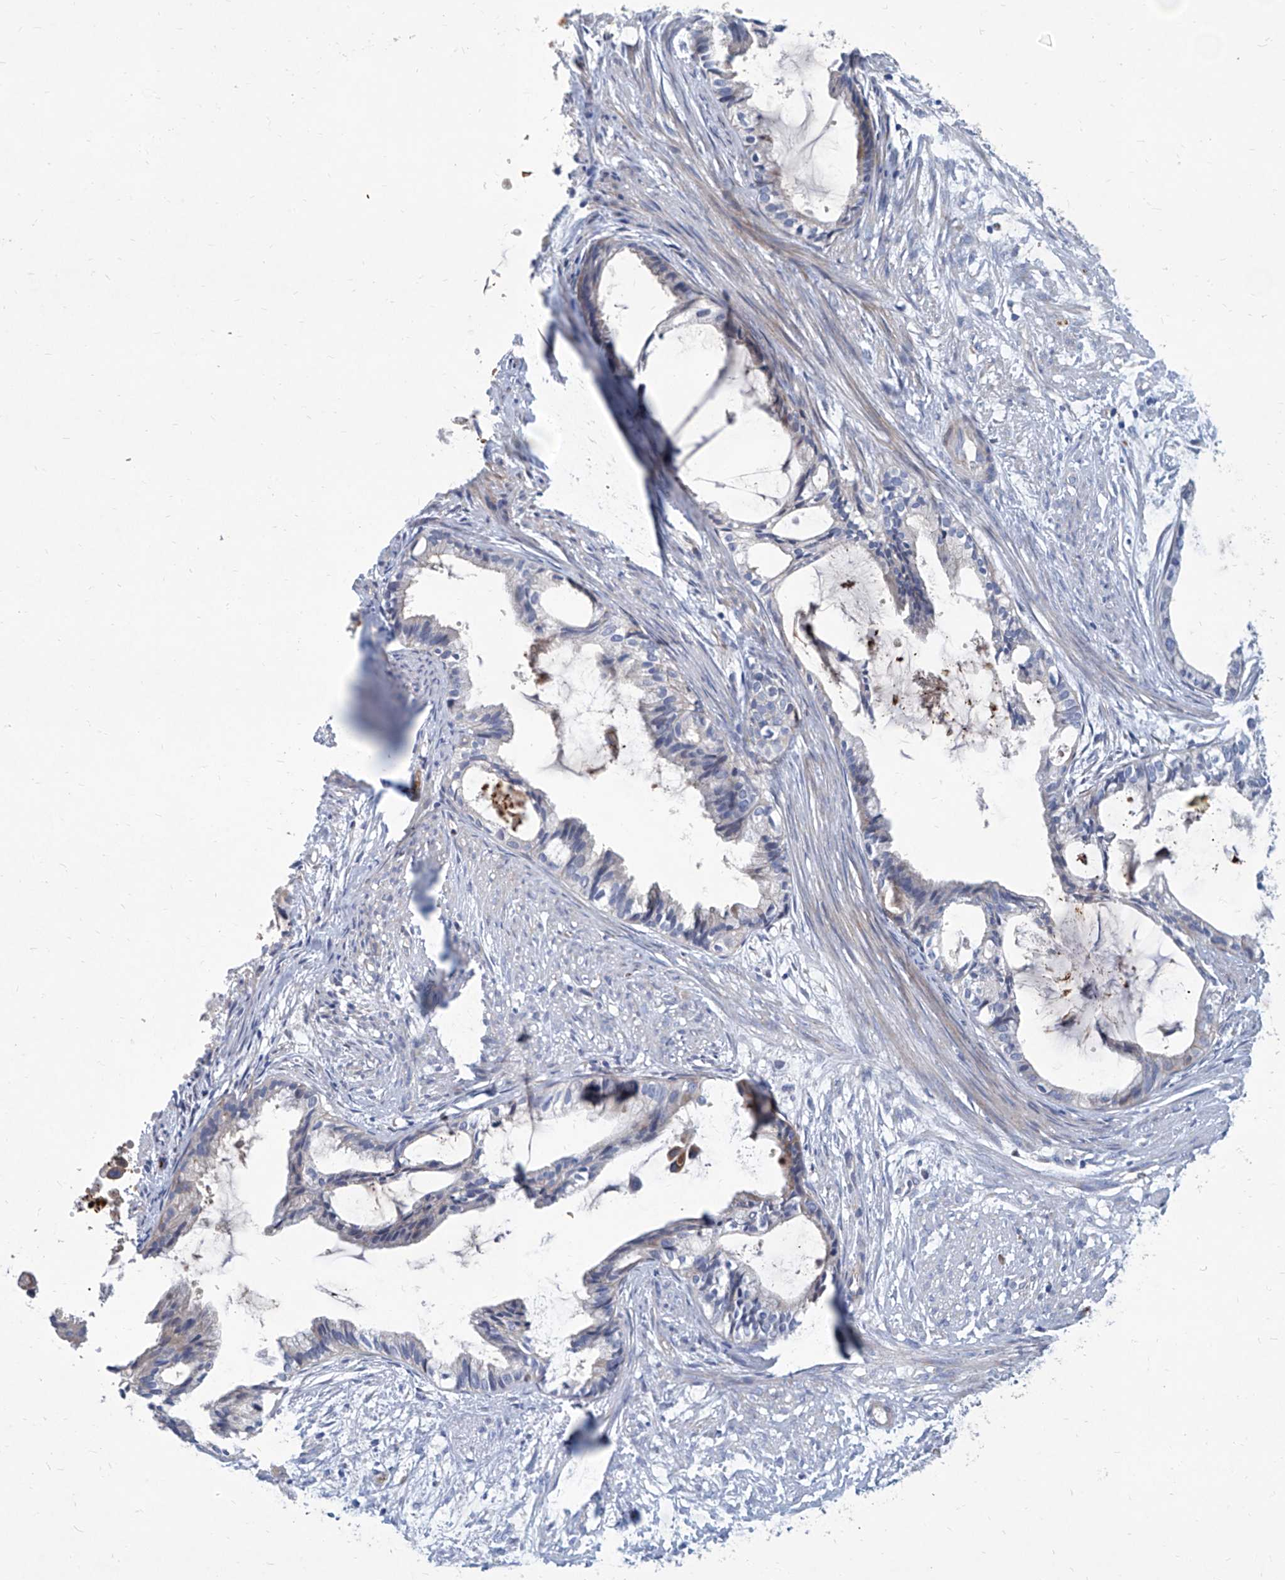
{"staining": {"intensity": "negative", "quantity": "none", "location": "none"}, "tissue": "cervical cancer", "cell_type": "Tumor cells", "image_type": "cancer", "snomed": [{"axis": "morphology", "description": "Normal tissue, NOS"}, {"axis": "morphology", "description": "Adenocarcinoma, NOS"}, {"axis": "topography", "description": "Cervix"}, {"axis": "topography", "description": "Endometrium"}], "caption": "IHC of human cervical cancer (adenocarcinoma) displays no staining in tumor cells.", "gene": "FPR2", "patient": {"sex": "female", "age": 86}}